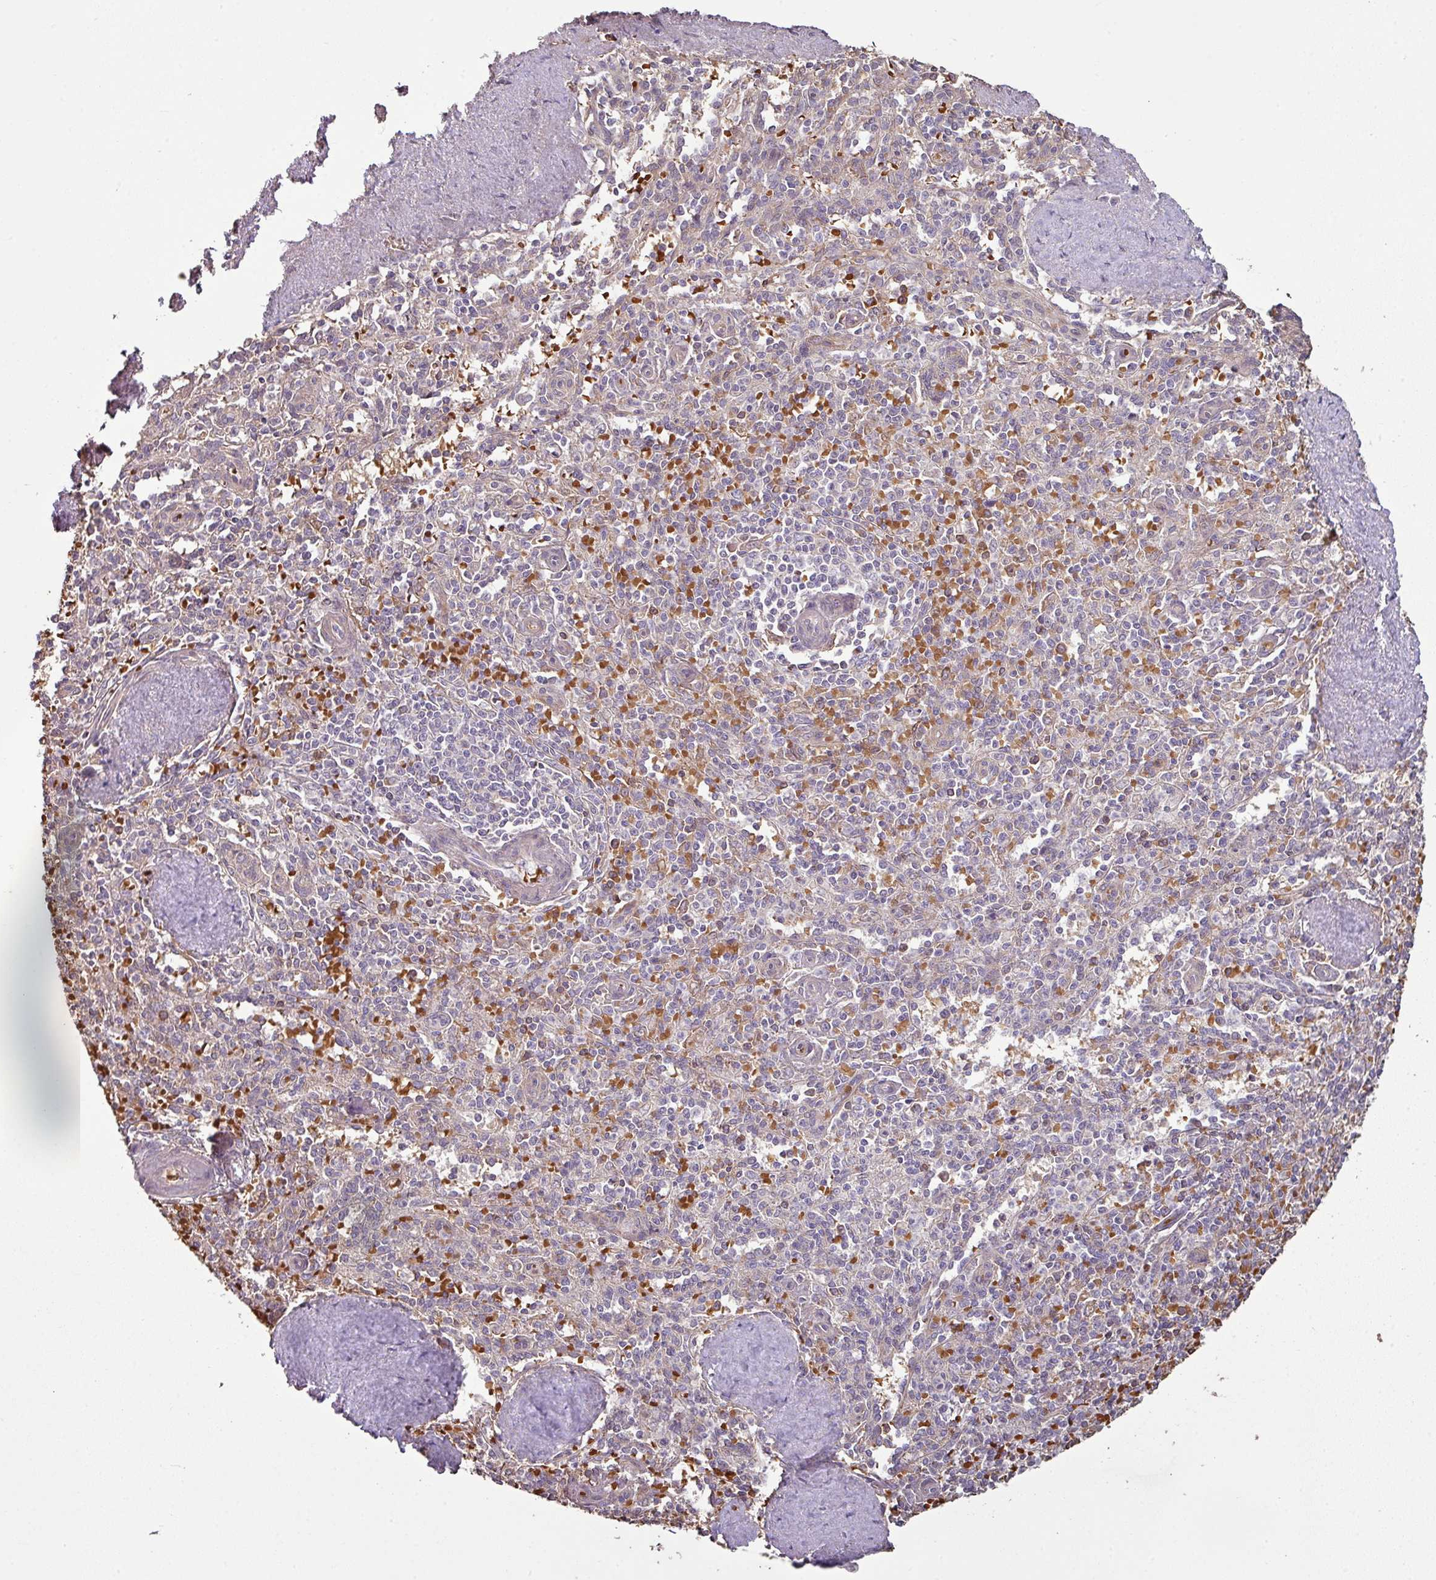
{"staining": {"intensity": "moderate", "quantity": "<25%", "location": "cytoplasmic/membranous"}, "tissue": "spleen", "cell_type": "Cells in red pulp", "image_type": "normal", "snomed": [{"axis": "morphology", "description": "Normal tissue, NOS"}, {"axis": "topography", "description": "Spleen"}], "caption": "This is a histology image of immunohistochemistry (IHC) staining of normal spleen, which shows moderate positivity in the cytoplasmic/membranous of cells in red pulp.", "gene": "NHSL2", "patient": {"sex": "female", "age": 70}}